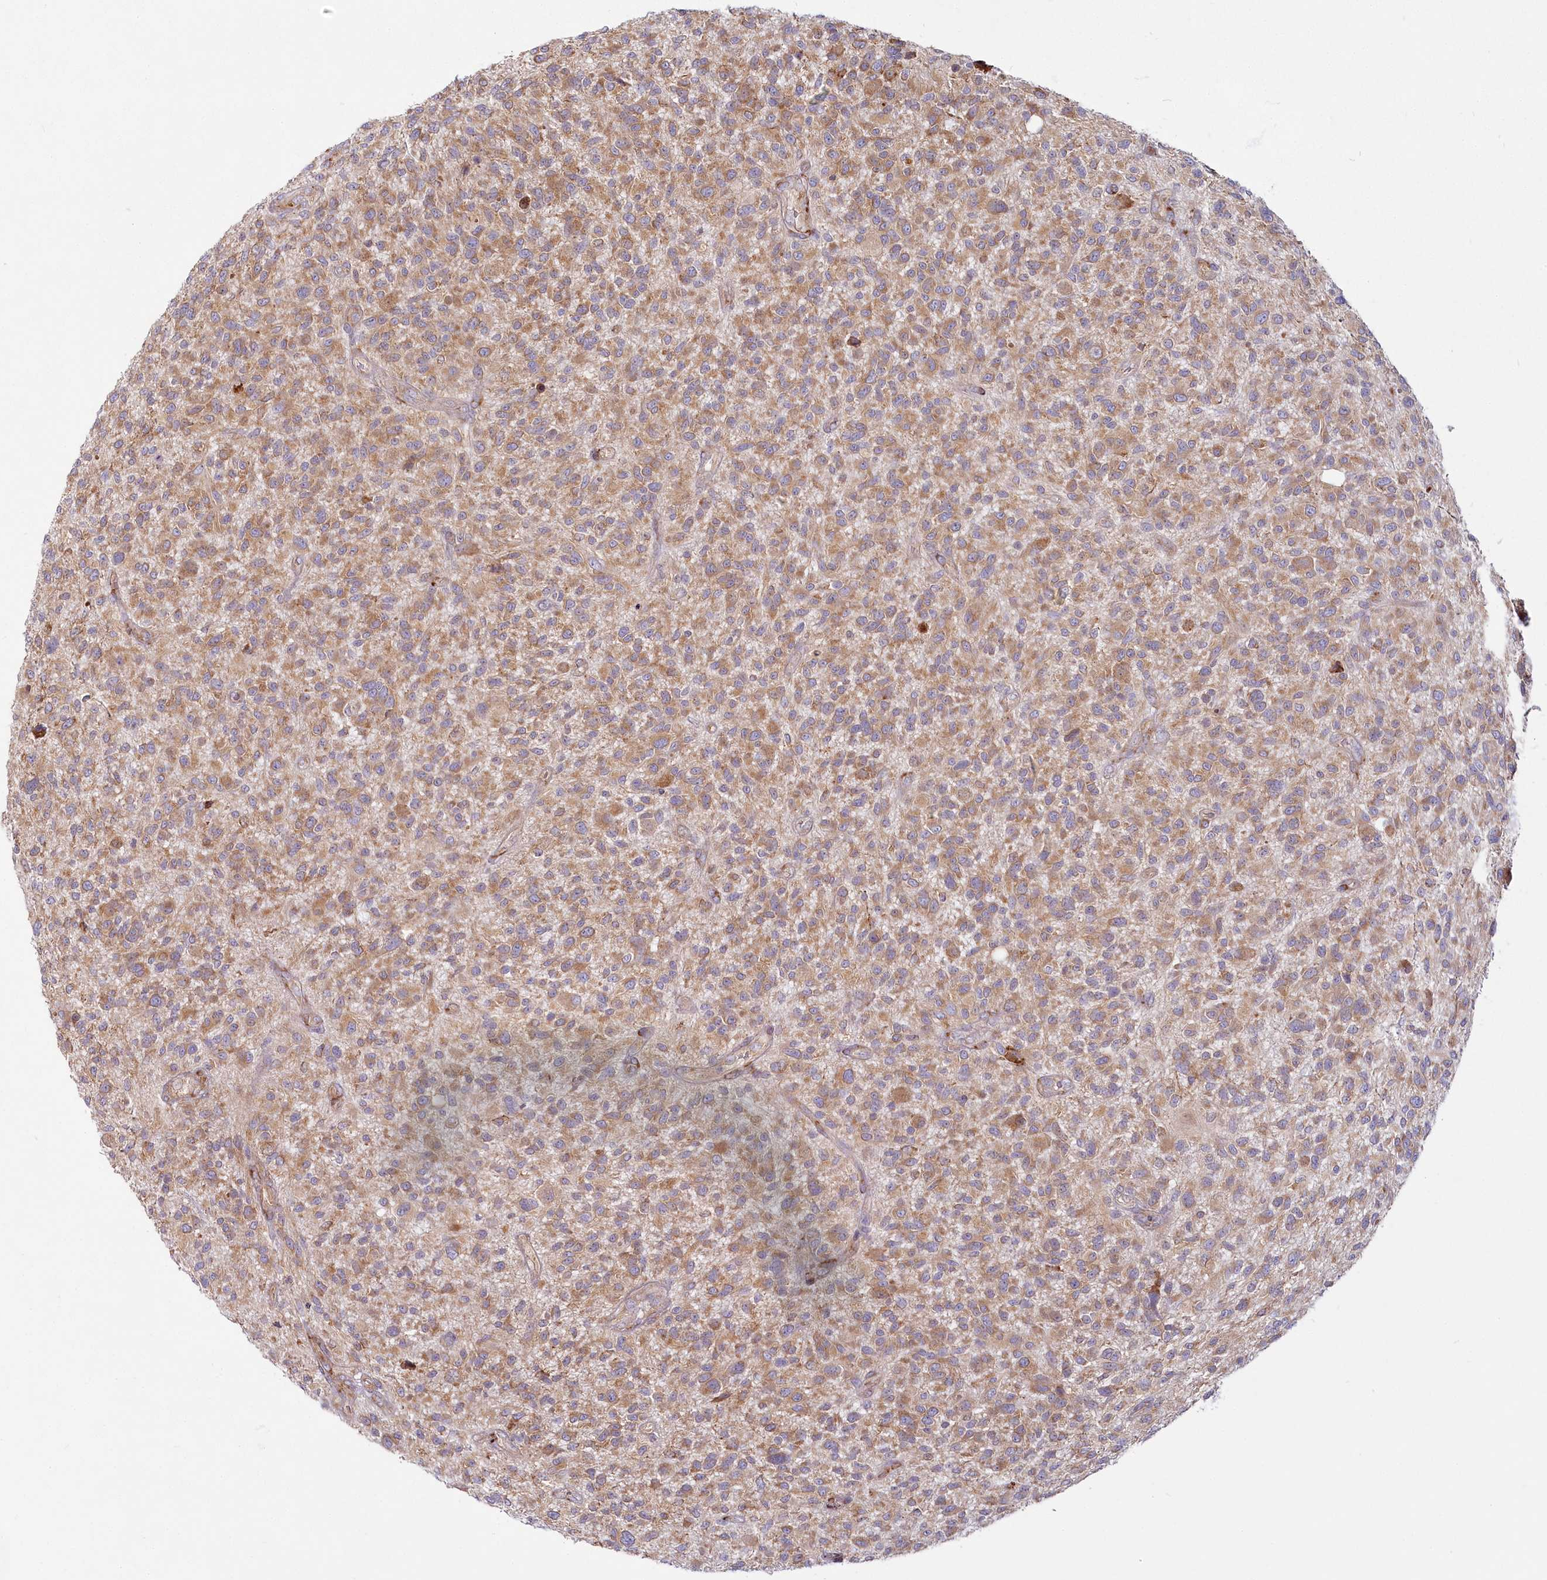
{"staining": {"intensity": "moderate", "quantity": ">75%", "location": "cytoplasmic/membranous"}, "tissue": "glioma", "cell_type": "Tumor cells", "image_type": "cancer", "snomed": [{"axis": "morphology", "description": "Glioma, malignant, High grade"}, {"axis": "topography", "description": "Brain"}], "caption": "A high-resolution image shows immunohistochemistry (IHC) staining of glioma, which reveals moderate cytoplasmic/membranous expression in approximately >75% of tumor cells. The staining was performed using DAB (3,3'-diaminobenzidine) to visualize the protein expression in brown, while the nuclei were stained in blue with hematoxylin (Magnification: 20x).", "gene": "POGLUT1", "patient": {"sex": "male", "age": 47}}